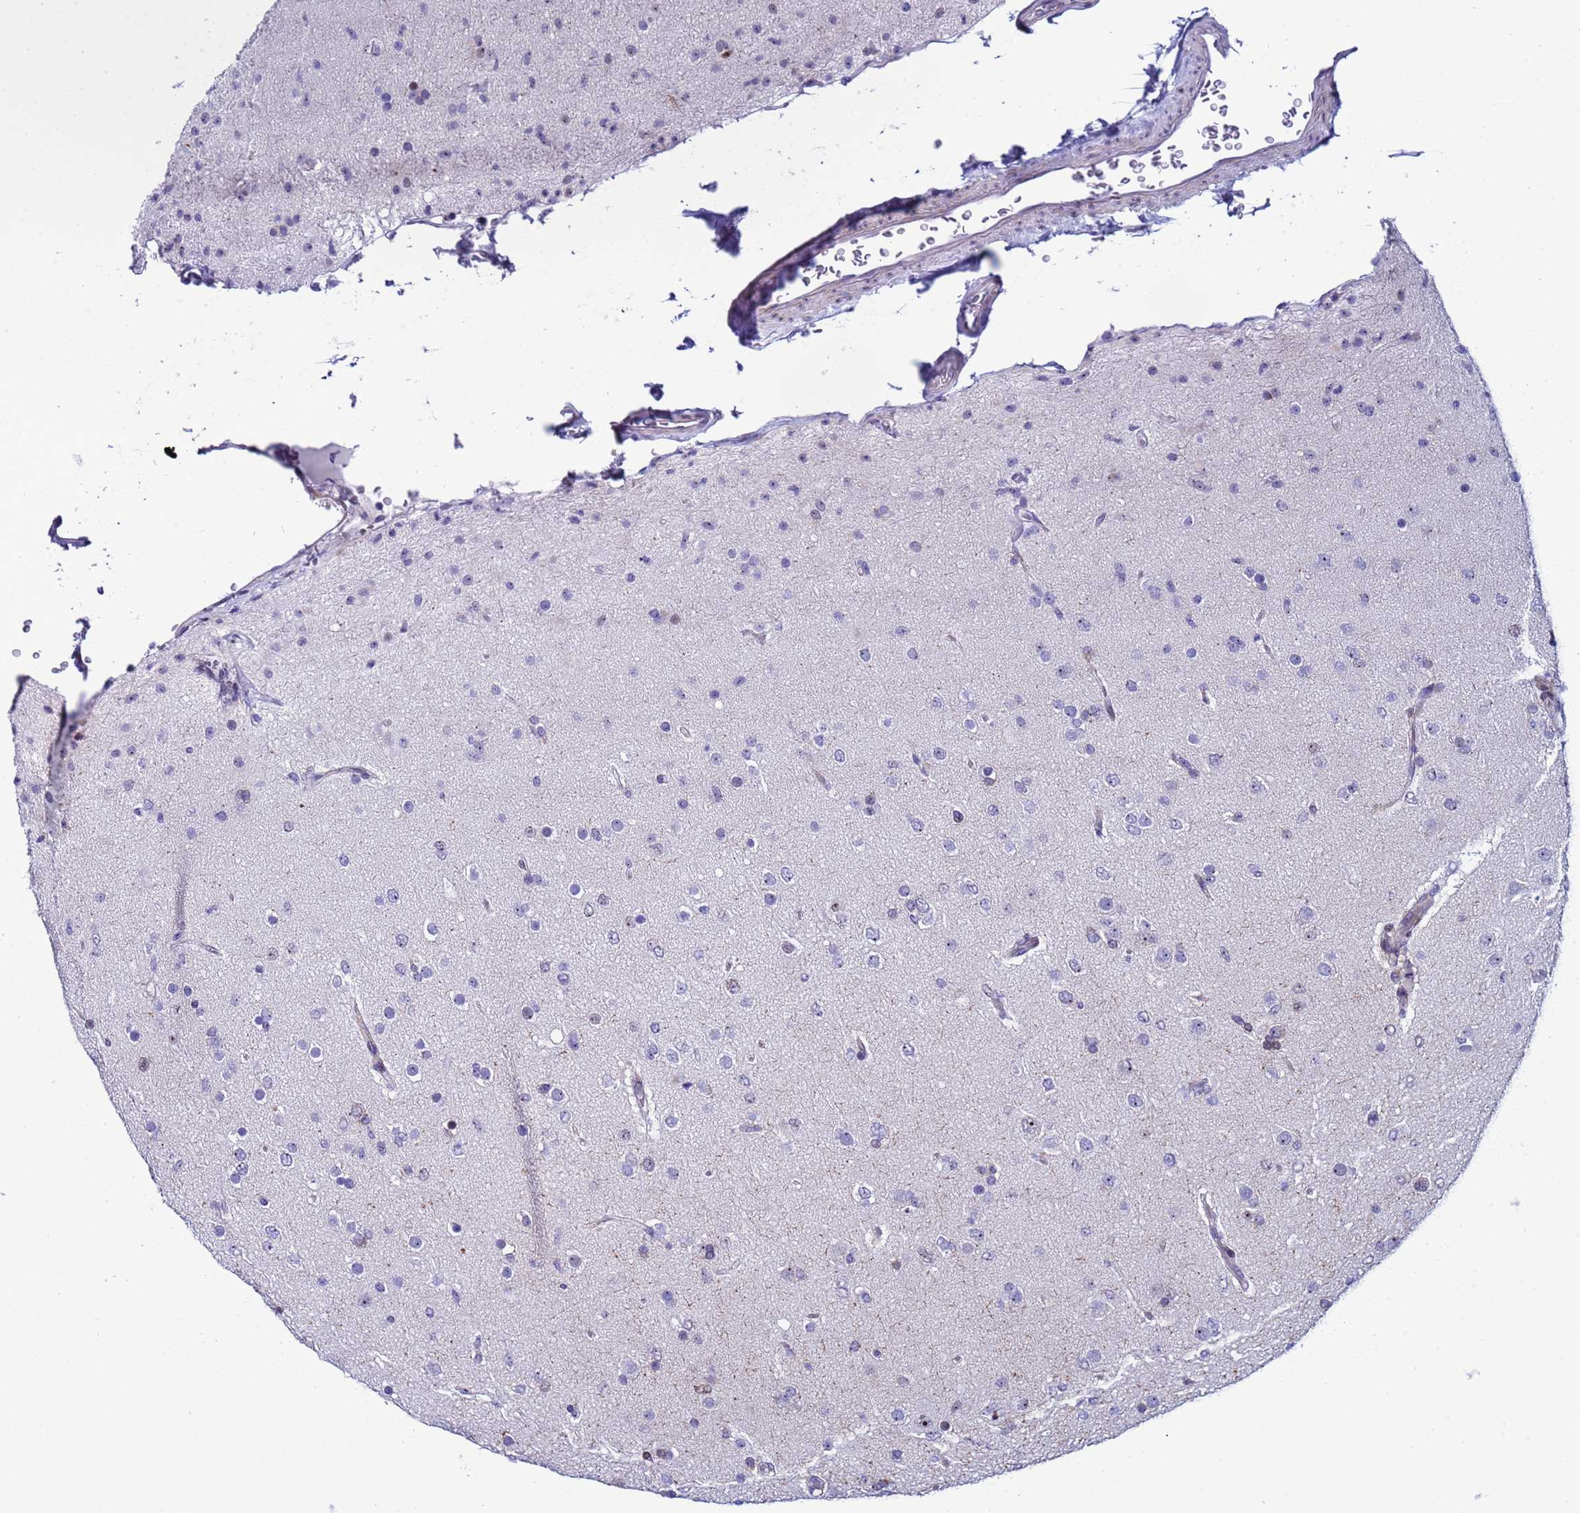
{"staining": {"intensity": "weak", "quantity": "<25%", "location": "nuclear"}, "tissue": "glioma", "cell_type": "Tumor cells", "image_type": "cancer", "snomed": [{"axis": "morphology", "description": "Glioma, malignant, Low grade"}, {"axis": "topography", "description": "Brain"}], "caption": "Image shows no protein expression in tumor cells of malignant low-grade glioma tissue. The staining was performed using DAB (3,3'-diaminobenzidine) to visualize the protein expression in brown, while the nuclei were stained in blue with hematoxylin (Magnification: 20x).", "gene": "POP5", "patient": {"sex": "male", "age": 65}}